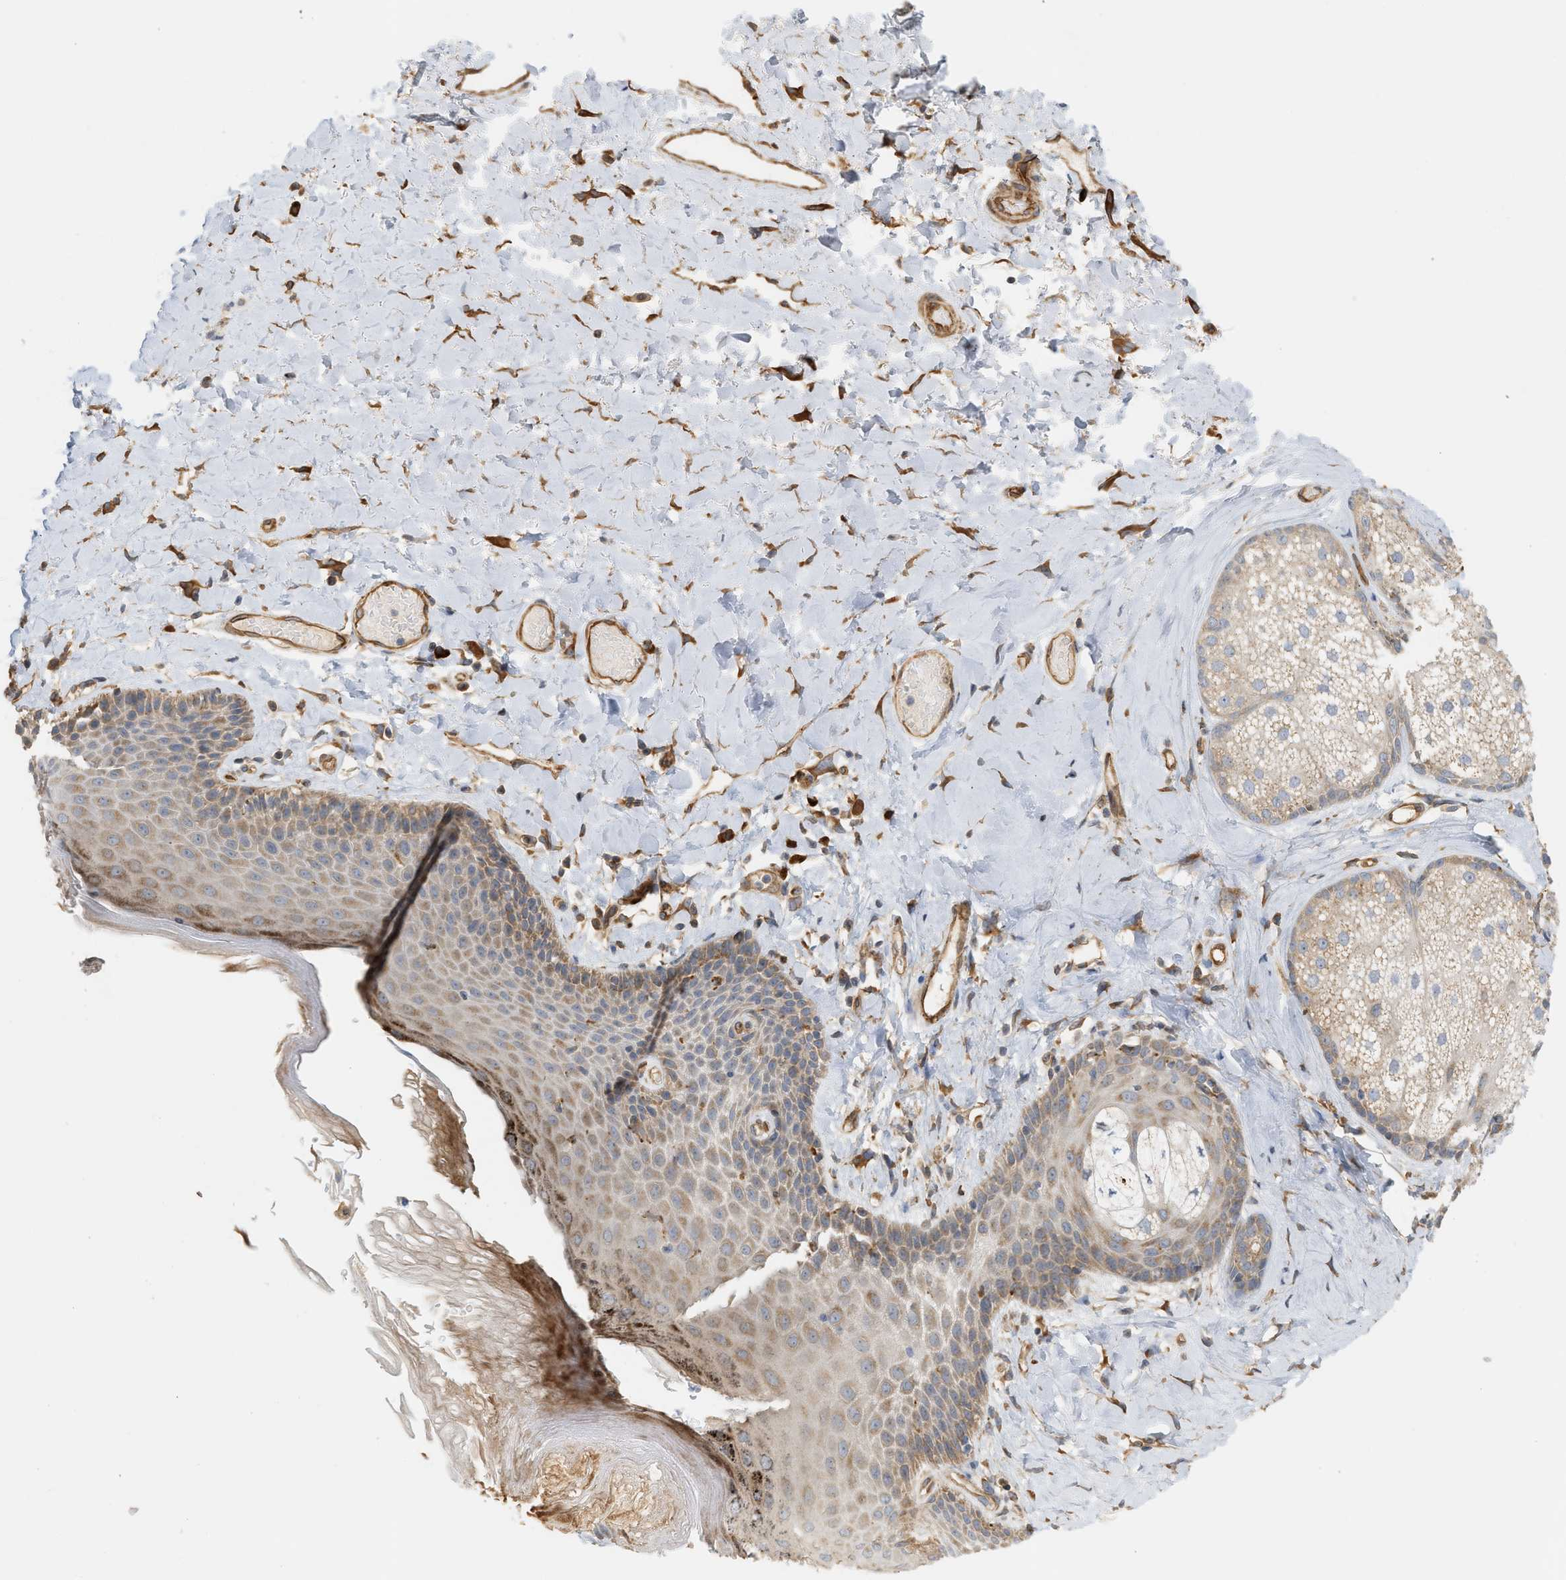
{"staining": {"intensity": "moderate", "quantity": "25%-75%", "location": "cytoplasmic/membranous"}, "tissue": "skin", "cell_type": "Epidermal cells", "image_type": "normal", "snomed": [{"axis": "morphology", "description": "Normal tissue, NOS"}, {"axis": "topography", "description": "Anal"}], "caption": "Moderate cytoplasmic/membranous staining for a protein is present in about 25%-75% of epidermal cells of benign skin using IHC.", "gene": "SVOP", "patient": {"sex": "male", "age": 69}}